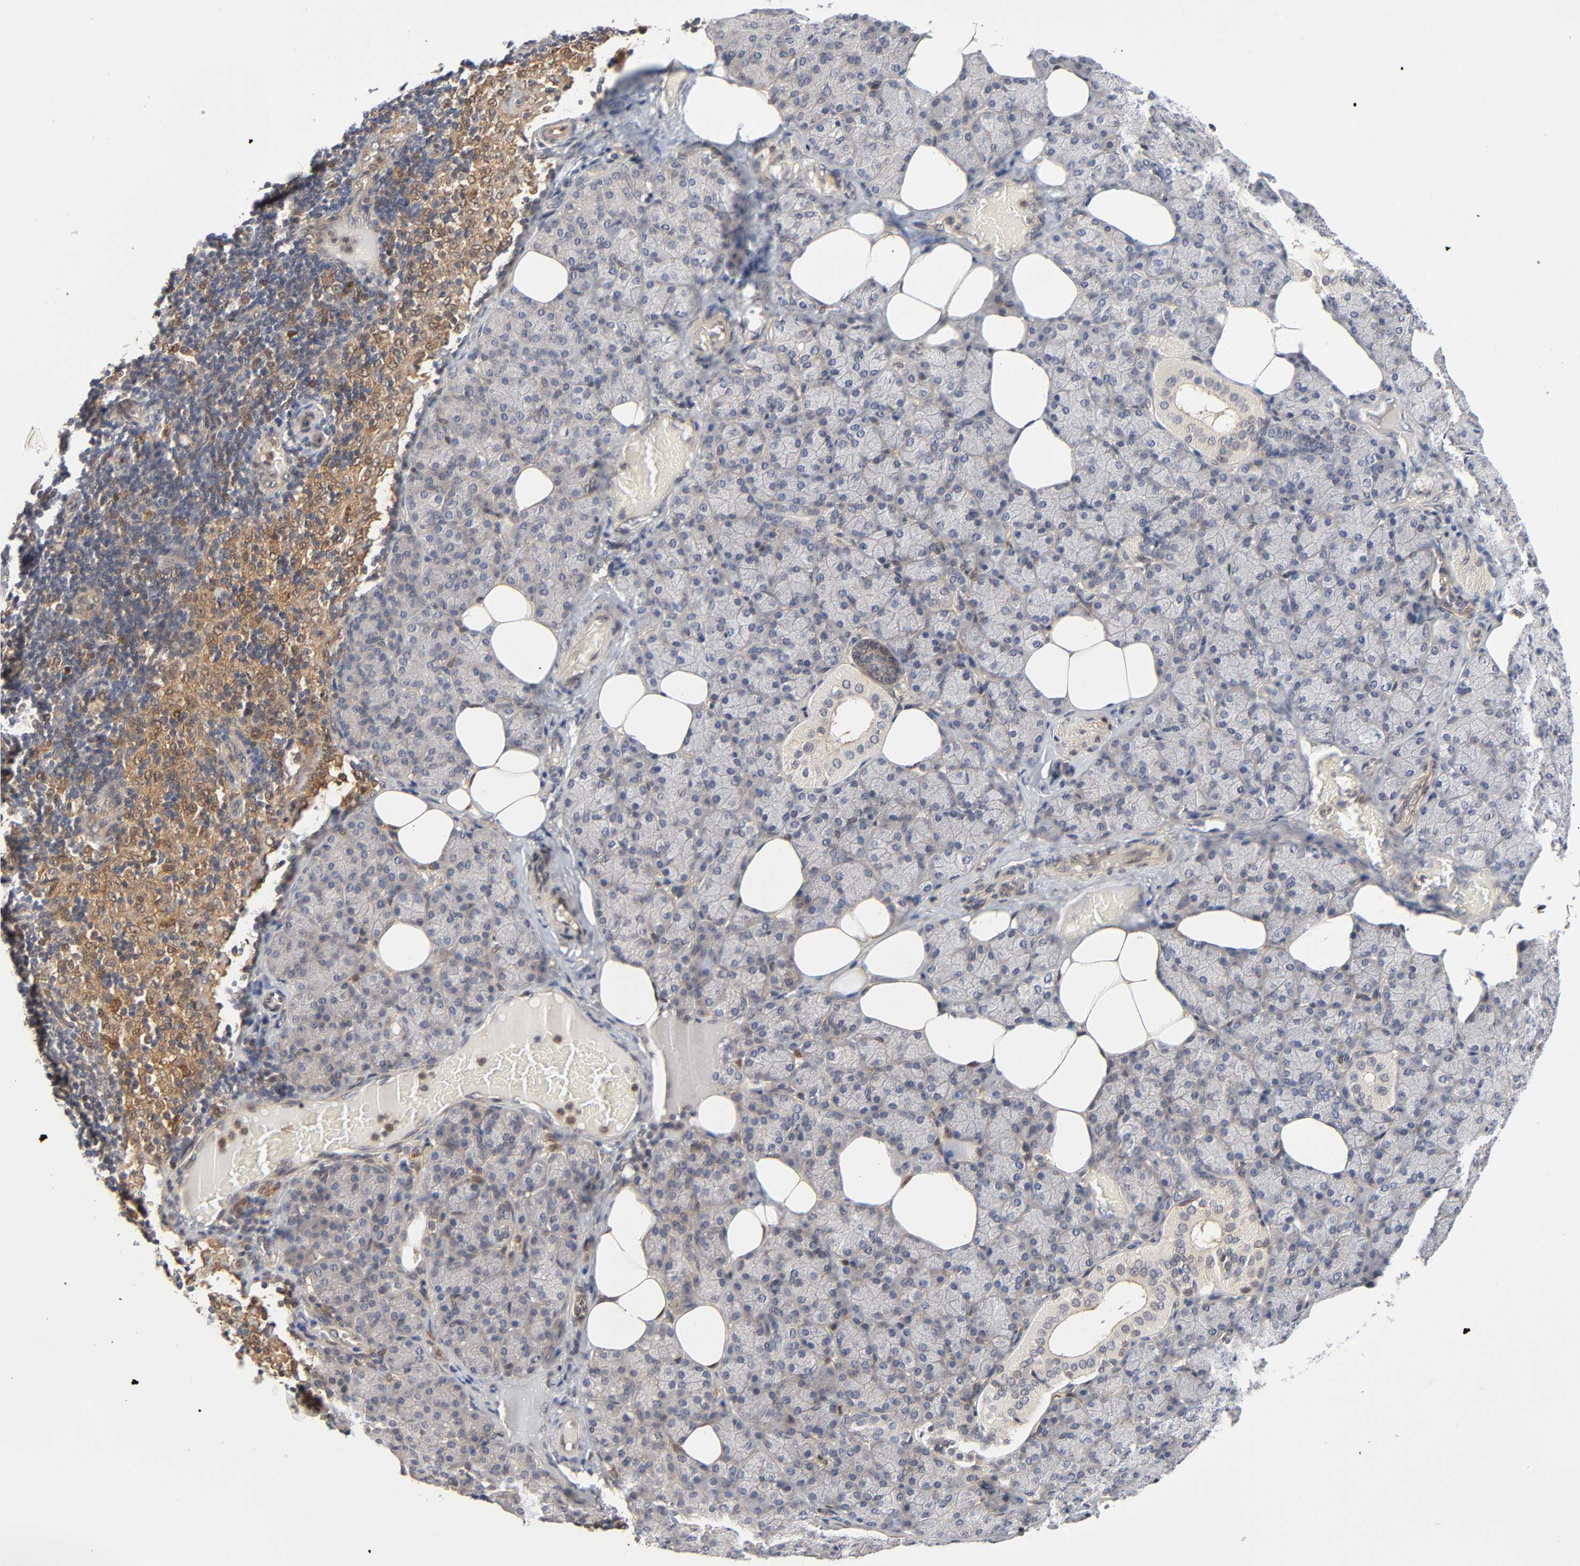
{"staining": {"intensity": "negative", "quantity": "none", "location": "none"}, "tissue": "salivary gland", "cell_type": "Glandular cells", "image_type": "normal", "snomed": [{"axis": "morphology", "description": "Normal tissue, NOS"}, {"axis": "topography", "description": "Lymph node"}, {"axis": "topography", "description": "Salivary gland"}], "caption": "Immunohistochemistry micrograph of normal salivary gland stained for a protein (brown), which shows no staining in glandular cells.", "gene": "PTEN", "patient": {"sex": "male", "age": 8}}